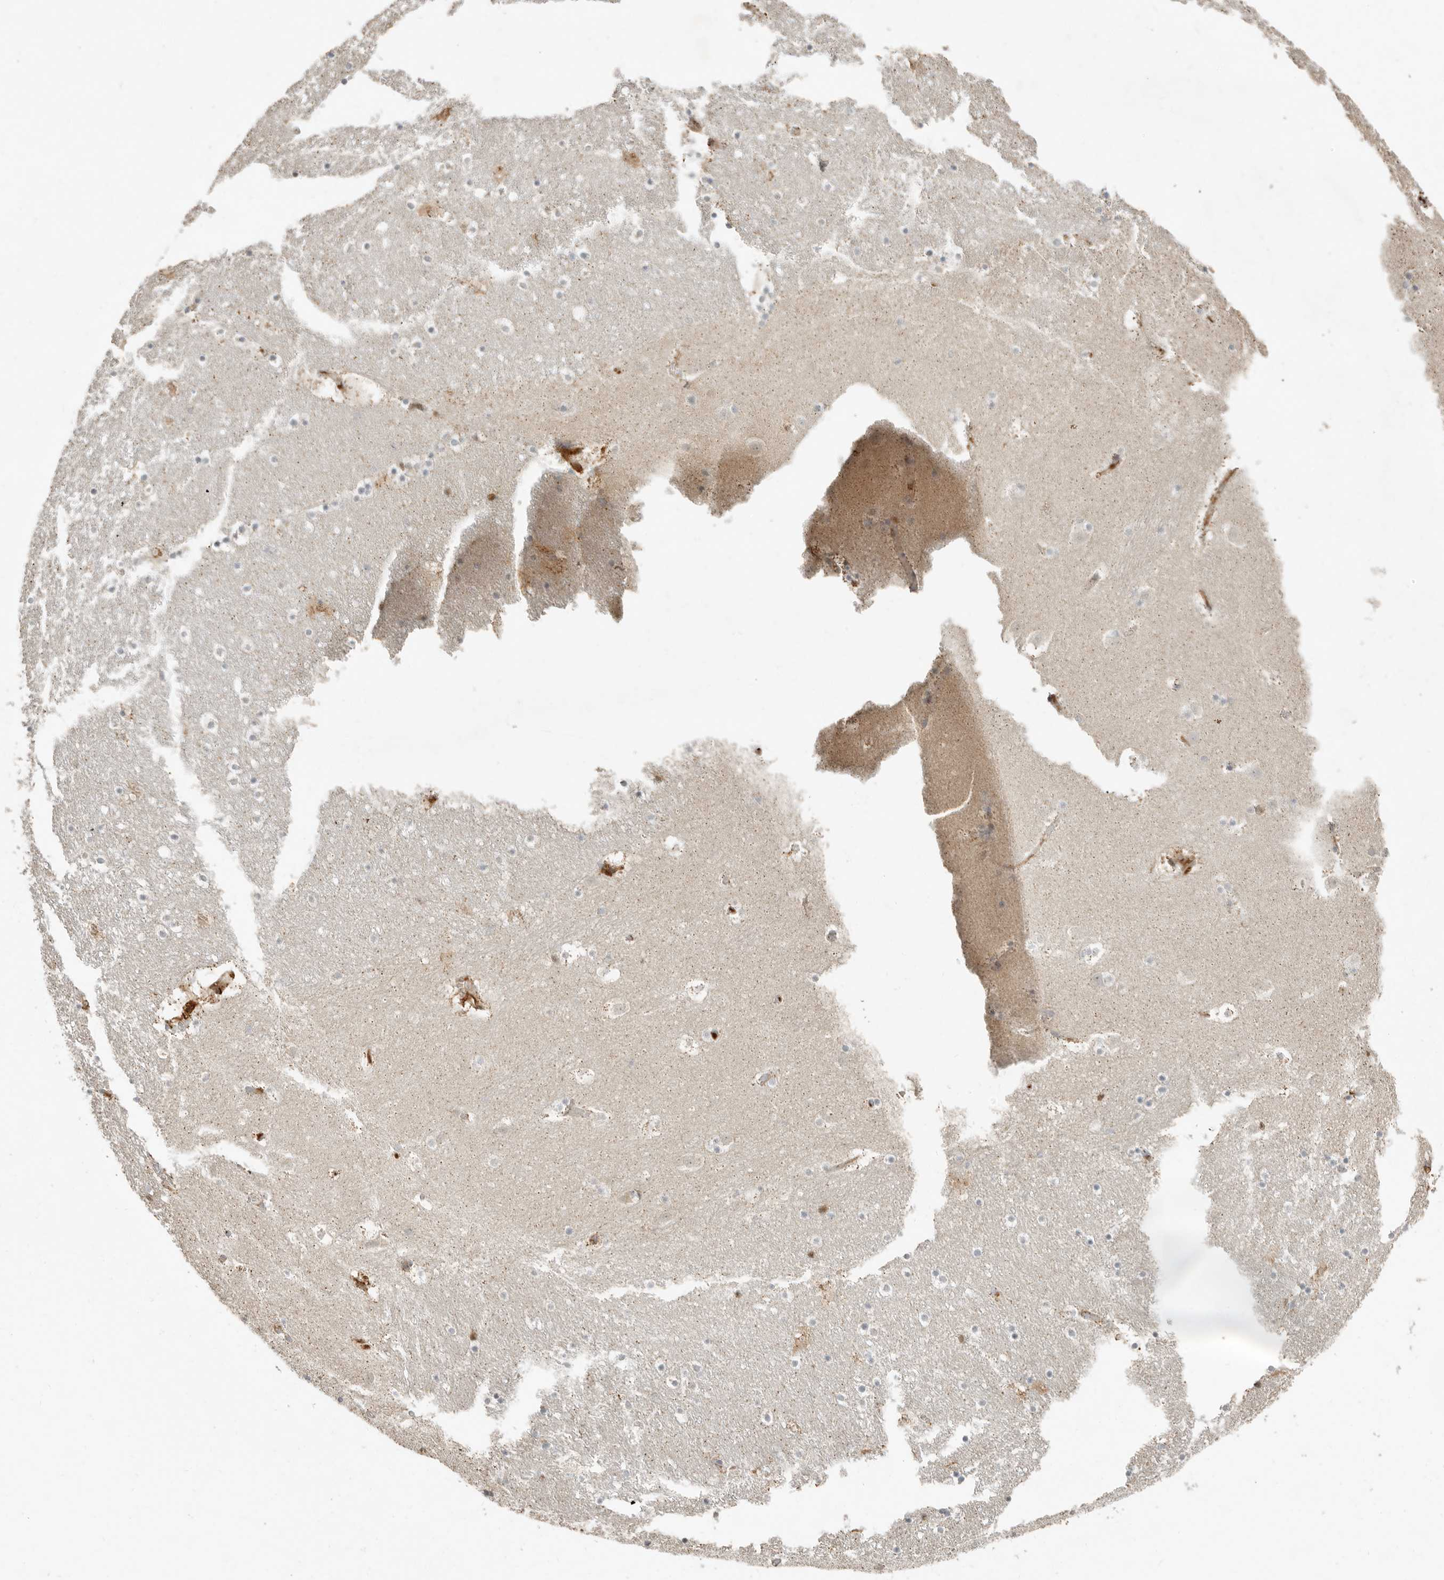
{"staining": {"intensity": "negative", "quantity": "none", "location": "none"}, "tissue": "caudate", "cell_type": "Glial cells", "image_type": "normal", "snomed": [{"axis": "morphology", "description": "Normal tissue, NOS"}, {"axis": "topography", "description": "Lateral ventricle wall"}], "caption": "The image demonstrates no significant expression in glial cells of caudate. The staining was performed using DAB (3,3'-diaminobenzidine) to visualize the protein expression in brown, while the nuclei were stained in blue with hematoxylin (Magnification: 20x).", "gene": "KLHL38", "patient": {"sex": "male", "age": 45}}